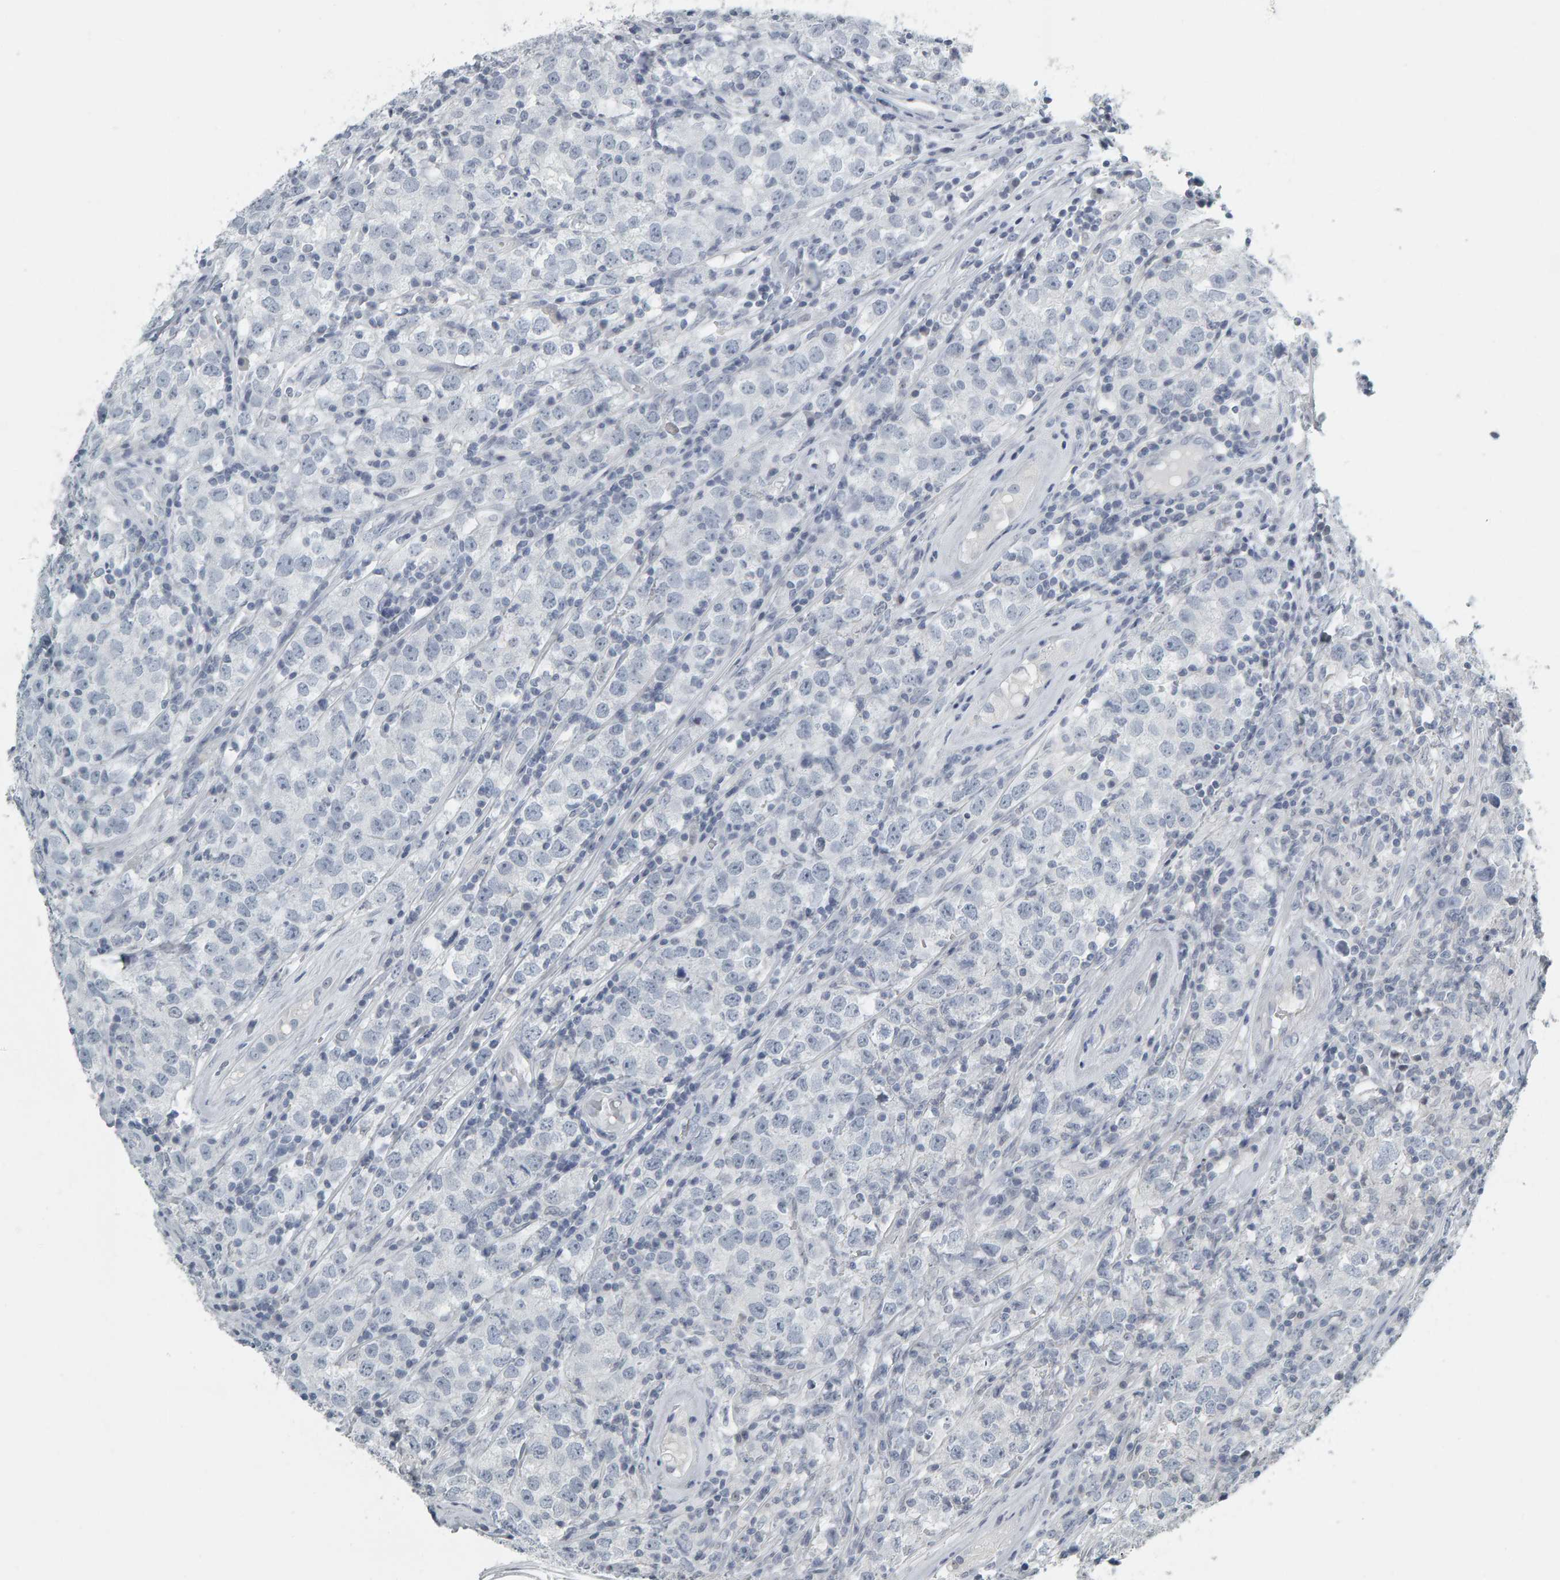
{"staining": {"intensity": "negative", "quantity": "none", "location": "none"}, "tissue": "testis cancer", "cell_type": "Tumor cells", "image_type": "cancer", "snomed": [{"axis": "morphology", "description": "Seminoma, NOS"}, {"axis": "morphology", "description": "Carcinoma, Embryonal, NOS"}, {"axis": "topography", "description": "Testis"}], "caption": "An IHC micrograph of testis embryonal carcinoma is shown. There is no staining in tumor cells of testis embryonal carcinoma. Nuclei are stained in blue.", "gene": "PYY", "patient": {"sex": "male", "age": 28}}